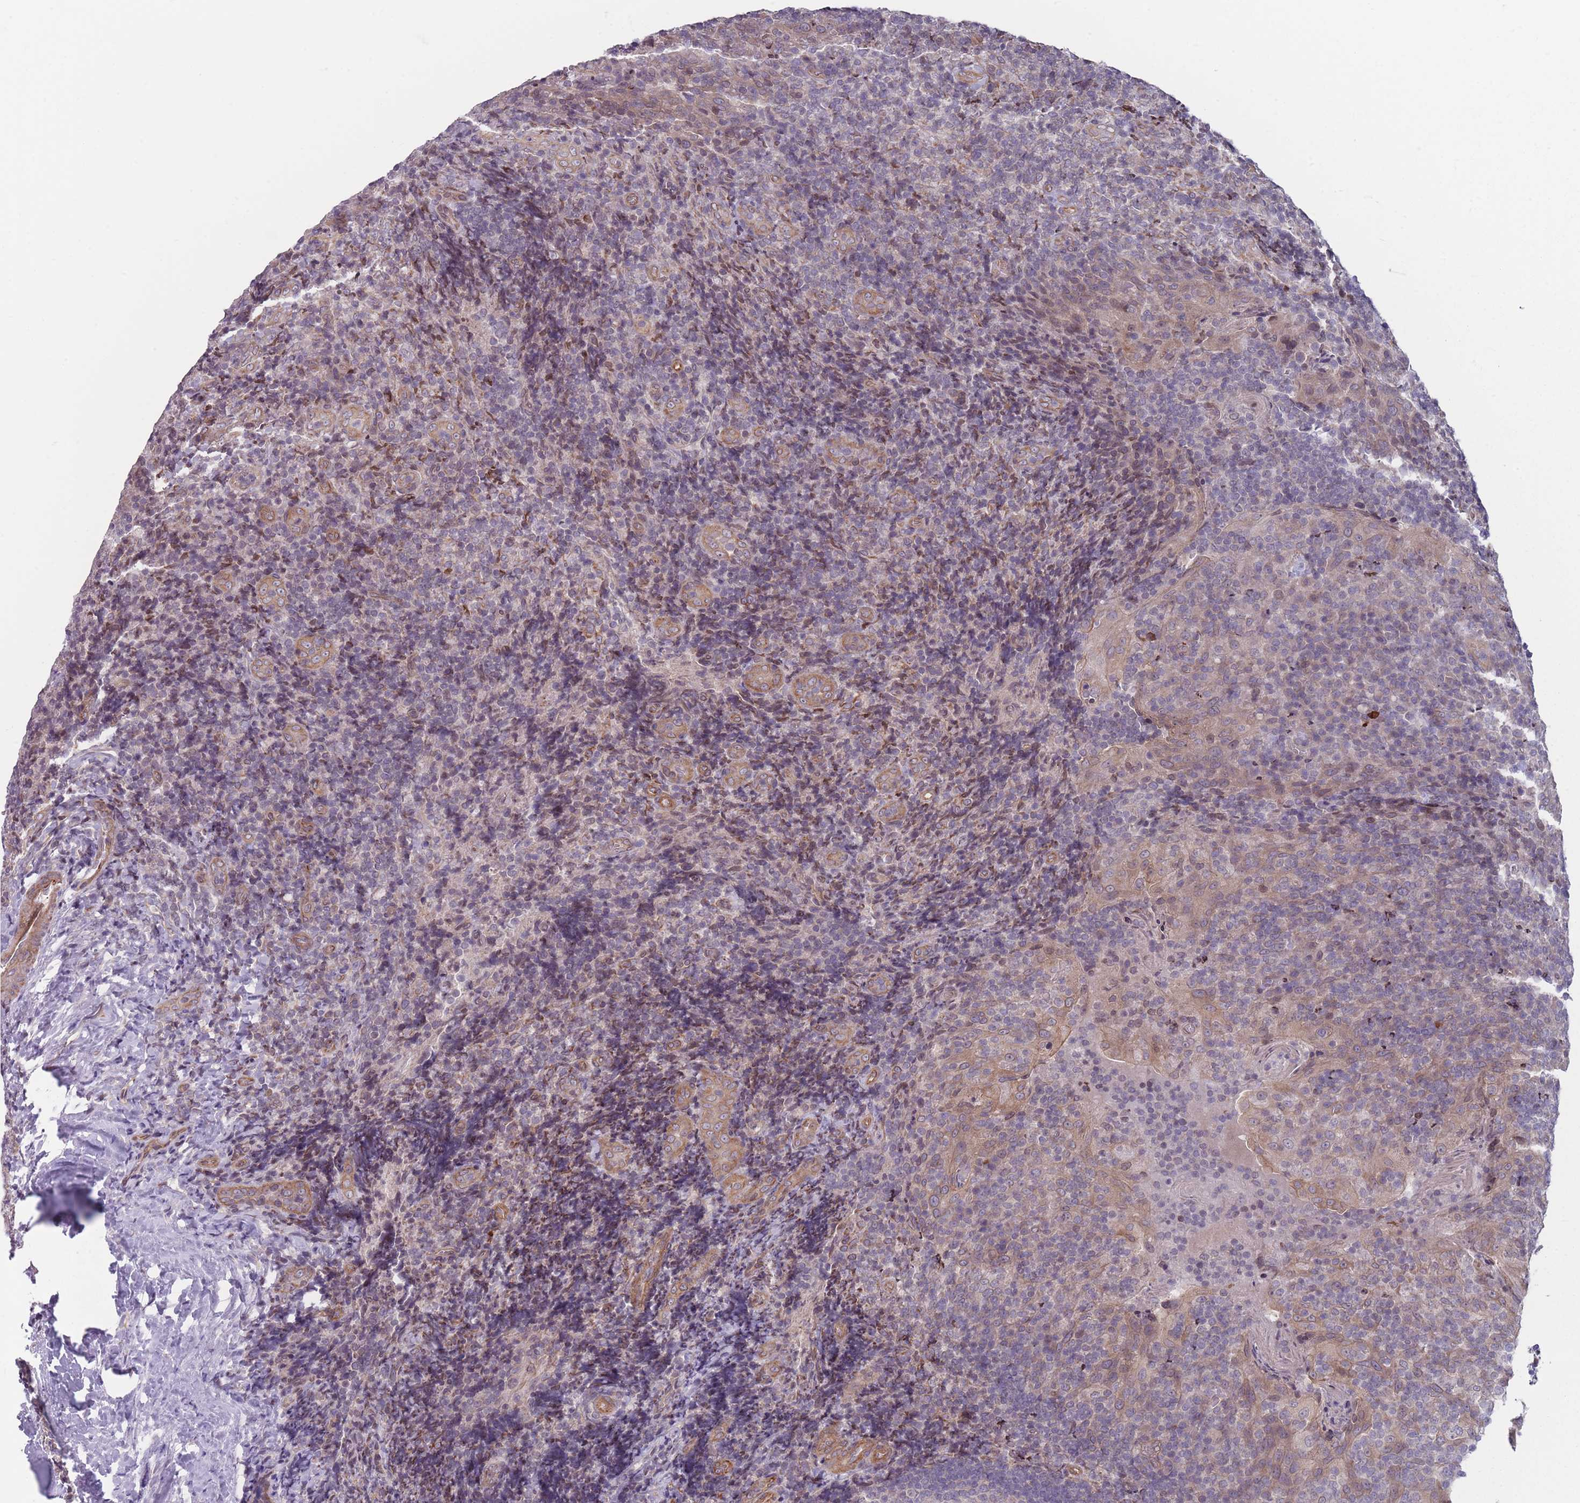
{"staining": {"intensity": "weak", "quantity": "<25%", "location": "cytoplasmic/membranous"}, "tissue": "tonsil", "cell_type": "Germinal center cells", "image_type": "normal", "snomed": [{"axis": "morphology", "description": "Normal tissue, NOS"}, {"axis": "topography", "description": "Tonsil"}], "caption": "Histopathology image shows no significant protein expression in germinal center cells of benign tonsil.", "gene": "VRK2", "patient": {"sex": "male", "age": 17}}